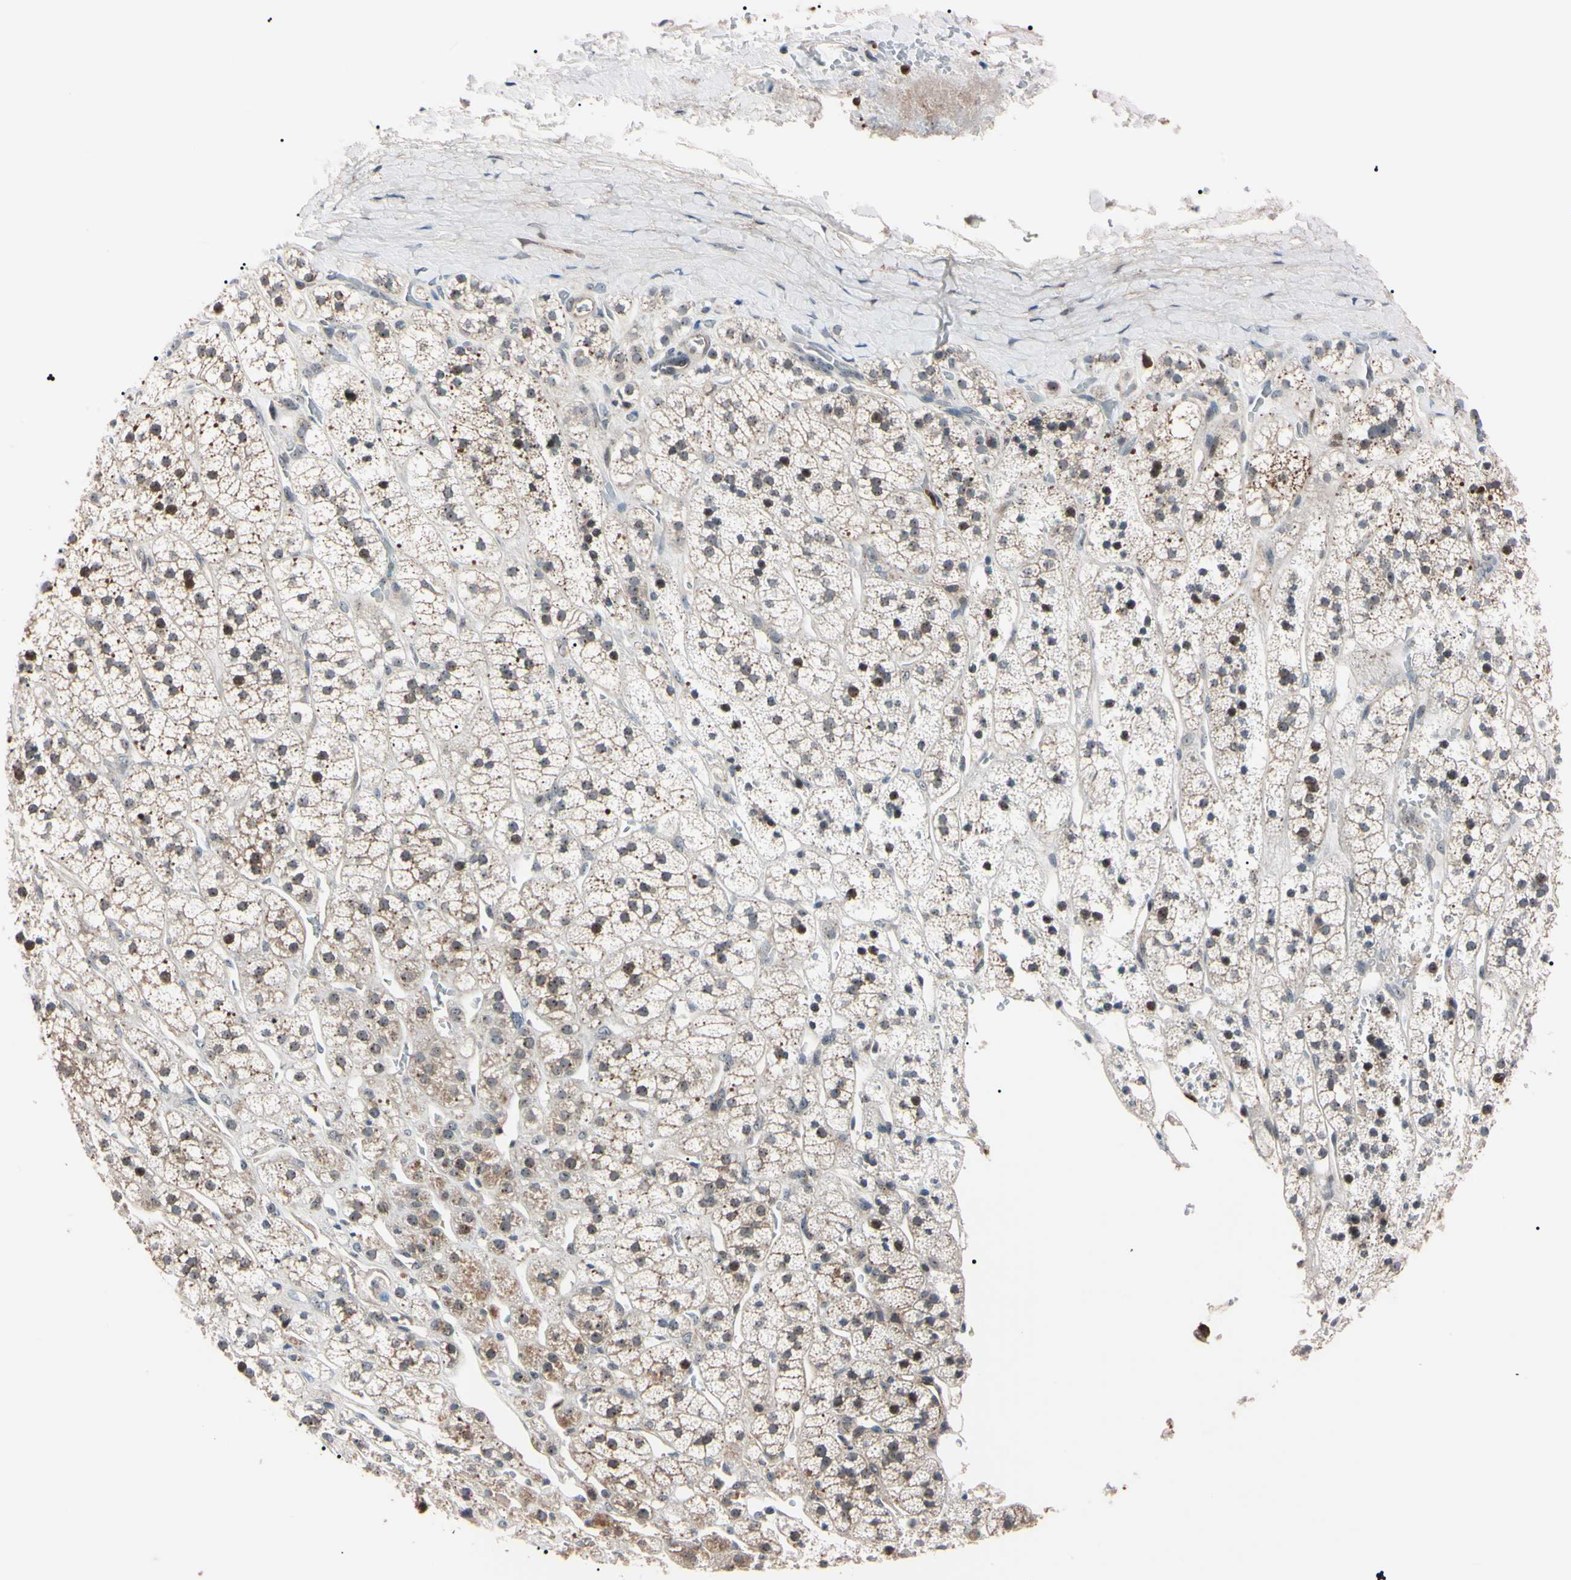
{"staining": {"intensity": "moderate", "quantity": ">75%", "location": "cytoplasmic/membranous,nuclear"}, "tissue": "adrenal gland", "cell_type": "Glandular cells", "image_type": "normal", "snomed": [{"axis": "morphology", "description": "Normal tissue, NOS"}, {"axis": "topography", "description": "Adrenal gland"}], "caption": "Immunohistochemistry (DAB (3,3'-diaminobenzidine)) staining of normal human adrenal gland exhibits moderate cytoplasmic/membranous,nuclear protein expression in about >75% of glandular cells. Immunohistochemistry stains the protein in brown and the nuclei are stained blue.", "gene": "TRAF5", "patient": {"sex": "male", "age": 56}}